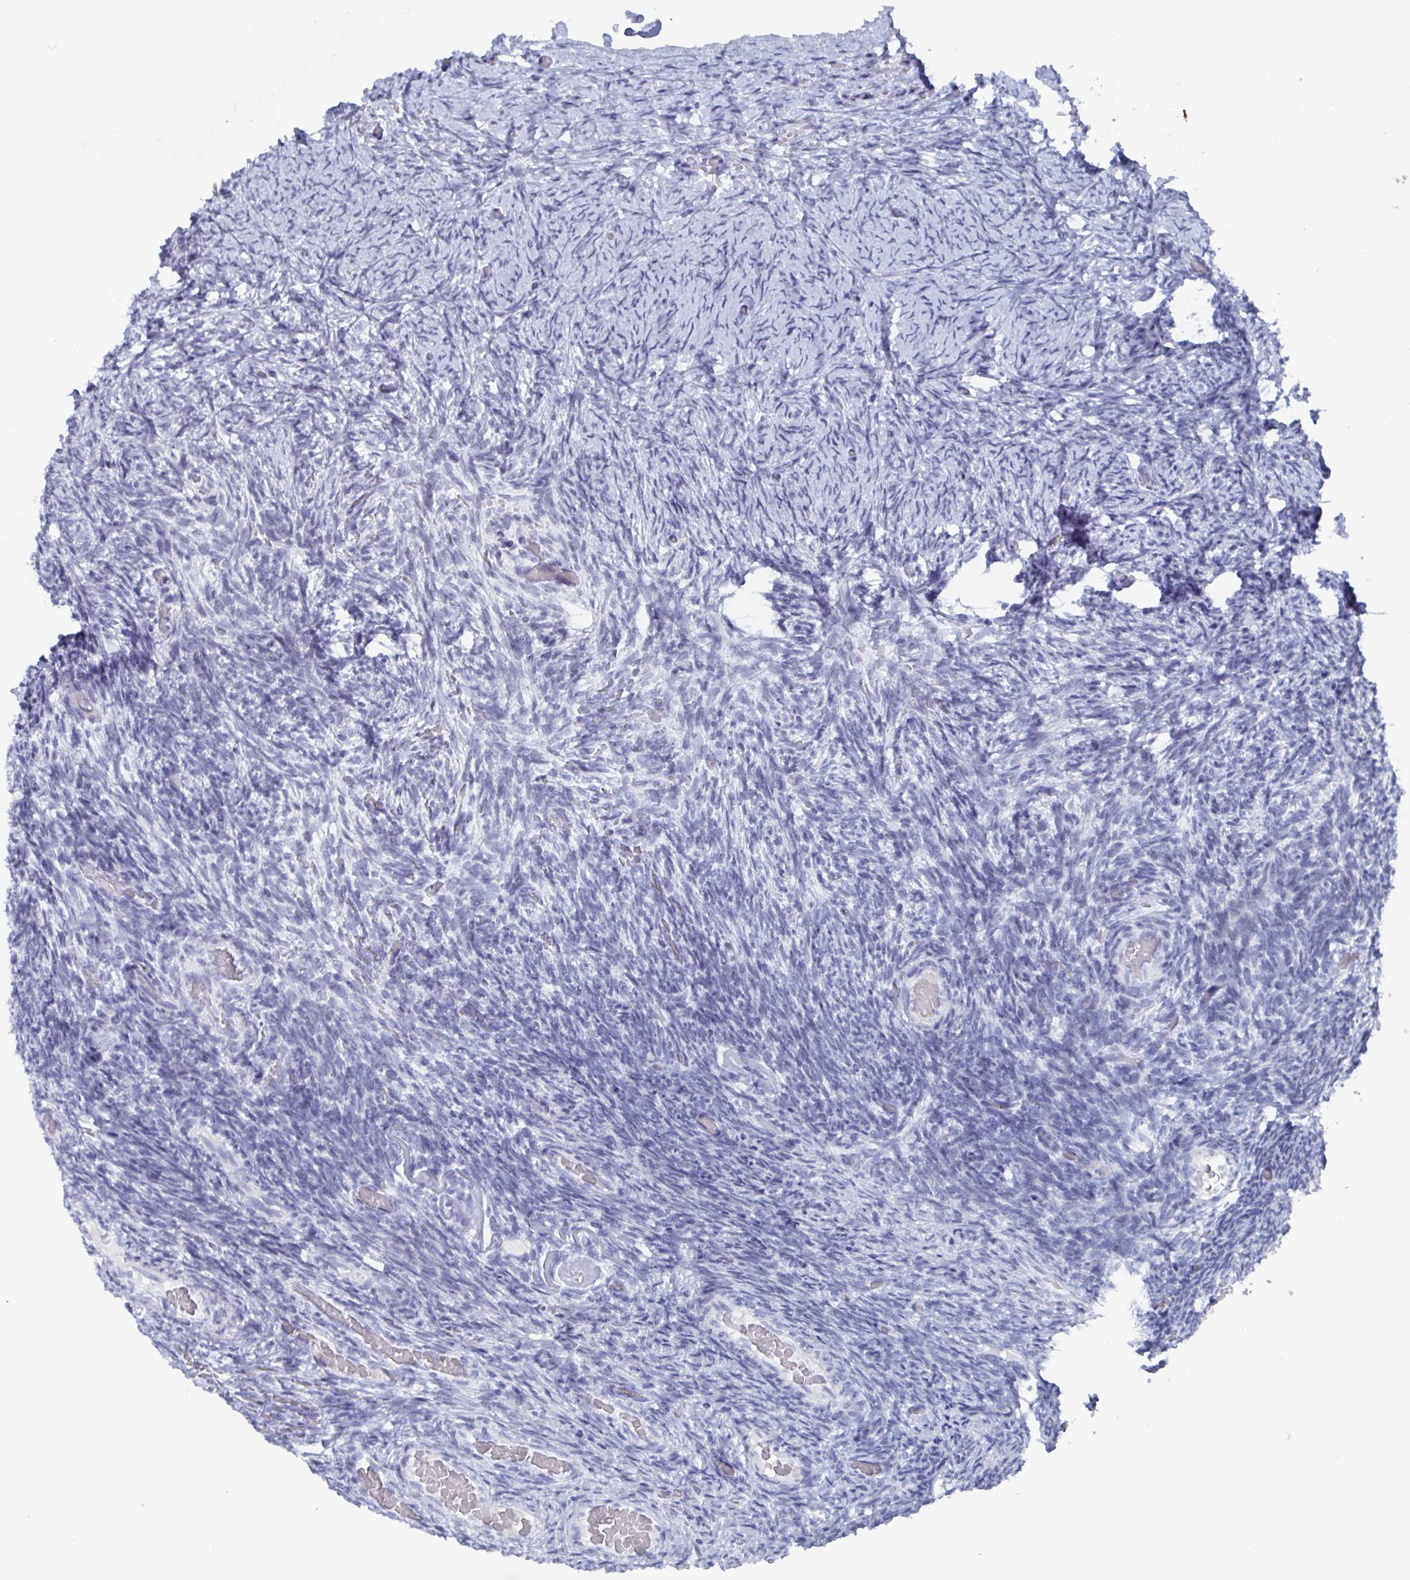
{"staining": {"intensity": "negative", "quantity": "none", "location": "none"}, "tissue": "ovary", "cell_type": "Follicle cells", "image_type": "normal", "snomed": [{"axis": "morphology", "description": "Normal tissue, NOS"}, {"axis": "topography", "description": "Ovary"}], "caption": "Follicle cells show no significant protein staining in unremarkable ovary. (Stains: DAB (3,3'-diaminobenzidine) immunohistochemistry (IHC) with hematoxylin counter stain, Microscopy: brightfield microscopy at high magnification).", "gene": "CAMKV", "patient": {"sex": "female", "age": 34}}